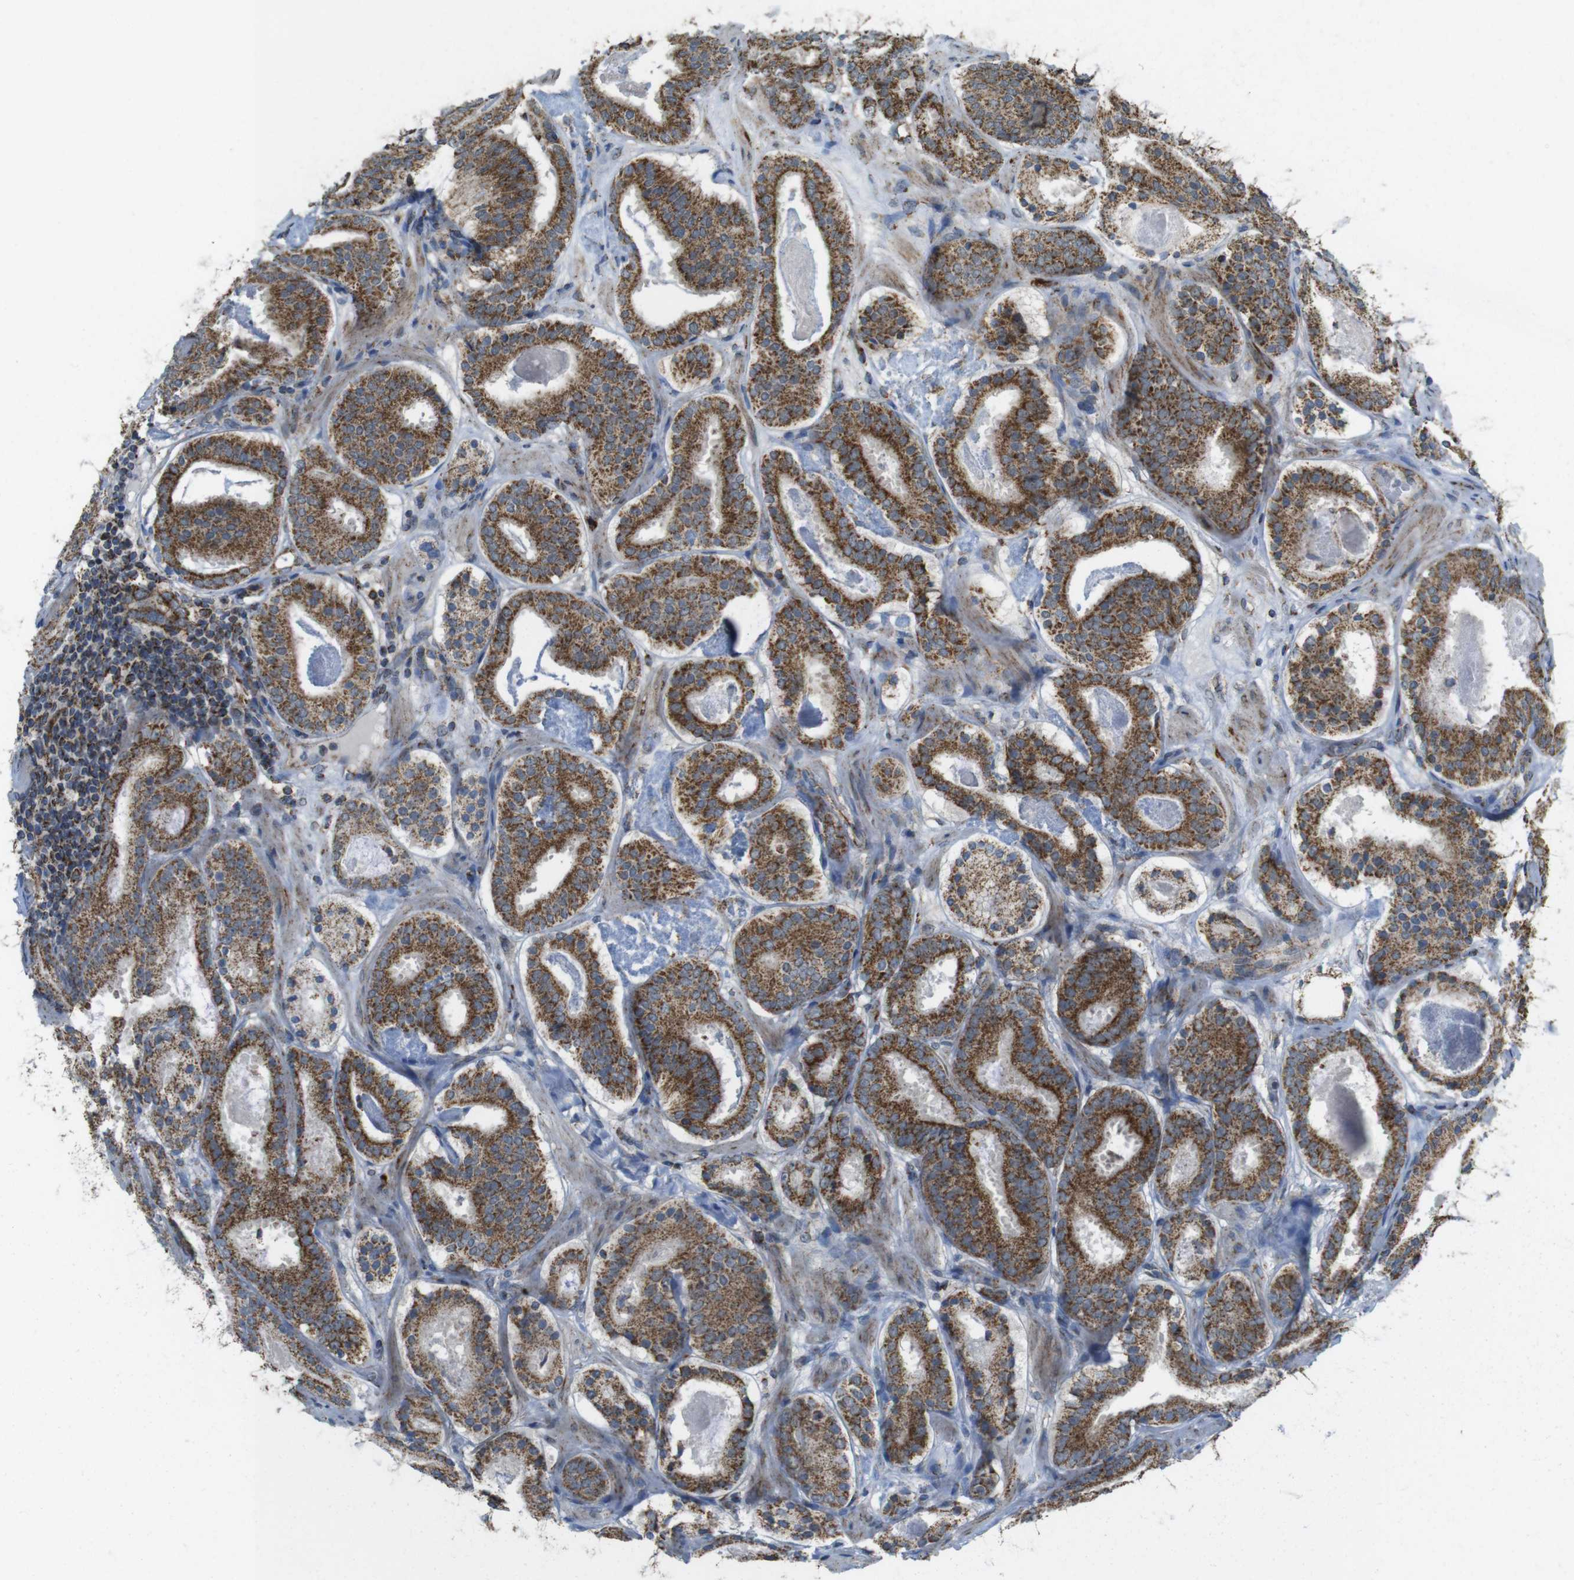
{"staining": {"intensity": "strong", "quantity": ">75%", "location": "cytoplasmic/membranous"}, "tissue": "prostate cancer", "cell_type": "Tumor cells", "image_type": "cancer", "snomed": [{"axis": "morphology", "description": "Adenocarcinoma, Low grade"}, {"axis": "topography", "description": "Prostate"}], "caption": "This is an image of immunohistochemistry staining of prostate low-grade adenocarcinoma, which shows strong expression in the cytoplasmic/membranous of tumor cells.", "gene": "CALHM2", "patient": {"sex": "male", "age": 69}}